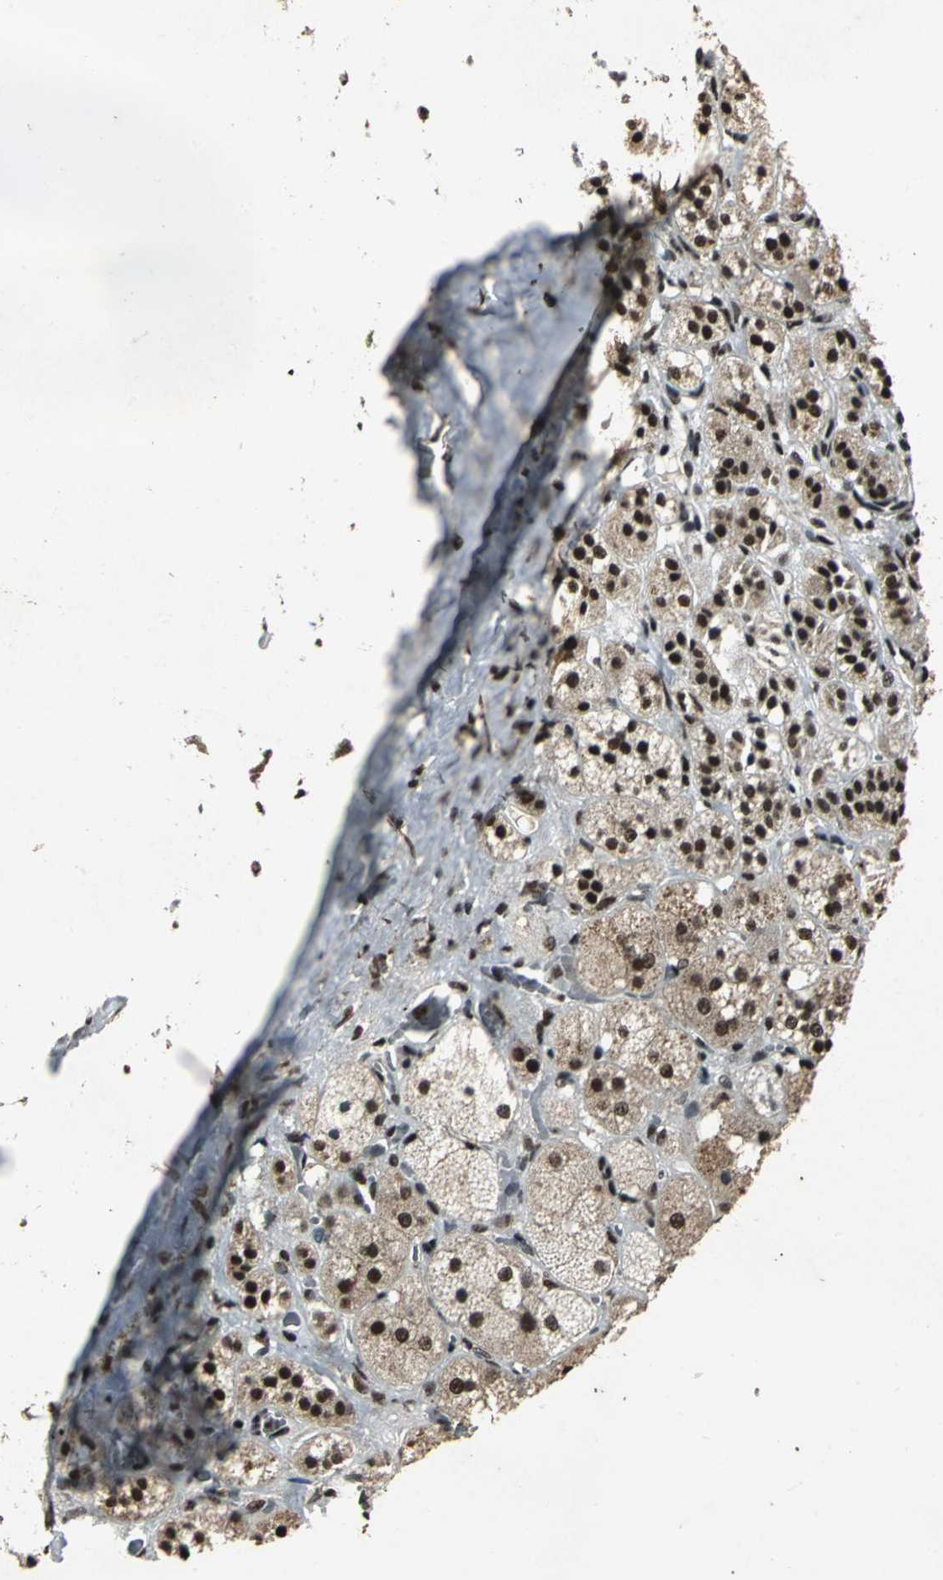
{"staining": {"intensity": "strong", "quantity": ">75%", "location": "nuclear"}, "tissue": "adrenal gland", "cell_type": "Glandular cells", "image_type": "normal", "snomed": [{"axis": "morphology", "description": "Normal tissue, NOS"}, {"axis": "topography", "description": "Adrenal gland"}], "caption": "IHC (DAB (3,3'-diaminobenzidine)) staining of normal human adrenal gland displays strong nuclear protein staining in about >75% of glandular cells. (DAB (3,3'-diaminobenzidine) = brown stain, brightfield microscopy at high magnification).", "gene": "MTA2", "patient": {"sex": "female", "age": 71}}